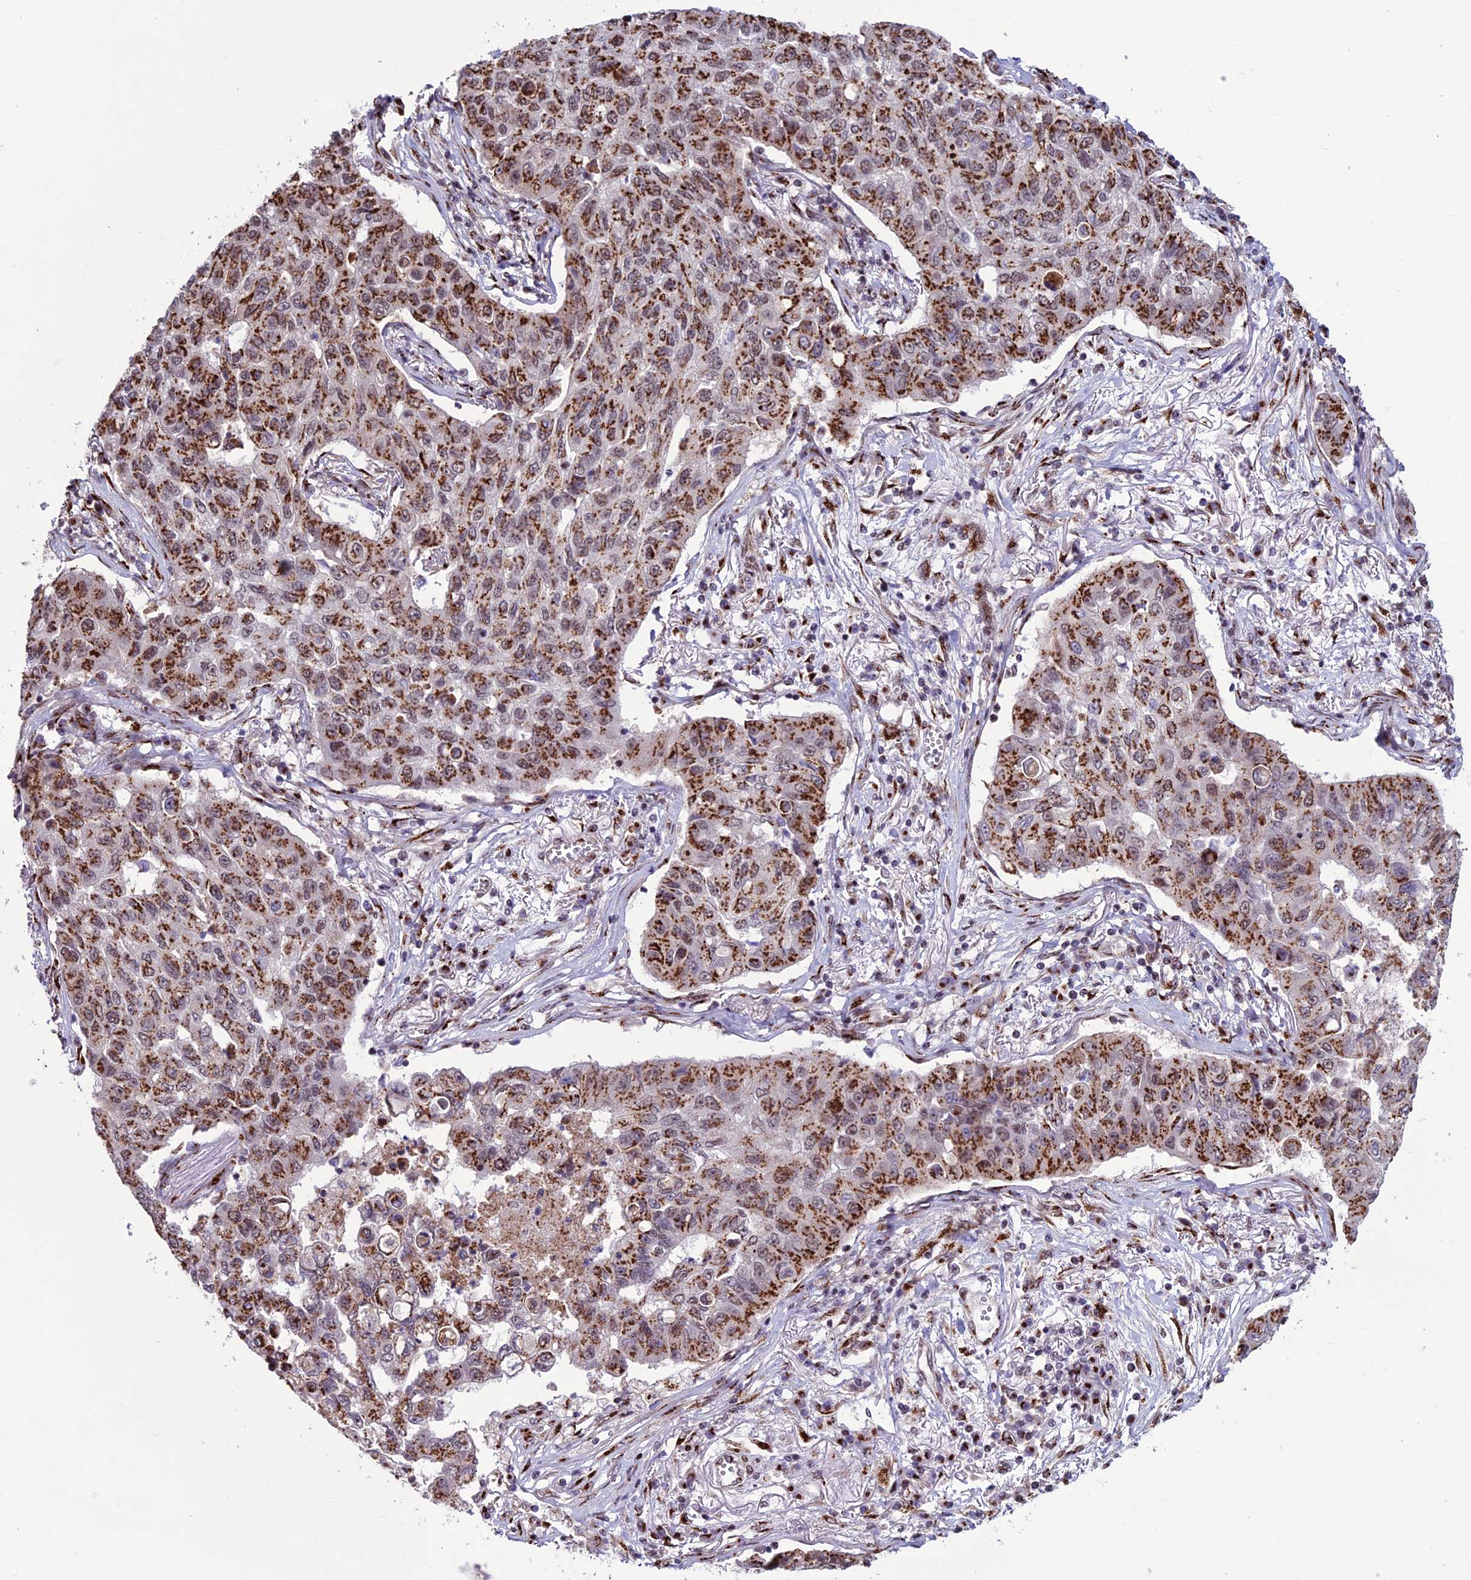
{"staining": {"intensity": "strong", "quantity": ">75%", "location": "cytoplasmic/membranous"}, "tissue": "lung cancer", "cell_type": "Tumor cells", "image_type": "cancer", "snomed": [{"axis": "morphology", "description": "Squamous cell carcinoma, NOS"}, {"axis": "topography", "description": "Lung"}], "caption": "Immunohistochemical staining of human lung squamous cell carcinoma shows high levels of strong cytoplasmic/membranous protein expression in about >75% of tumor cells.", "gene": "PLEKHA4", "patient": {"sex": "male", "age": 74}}